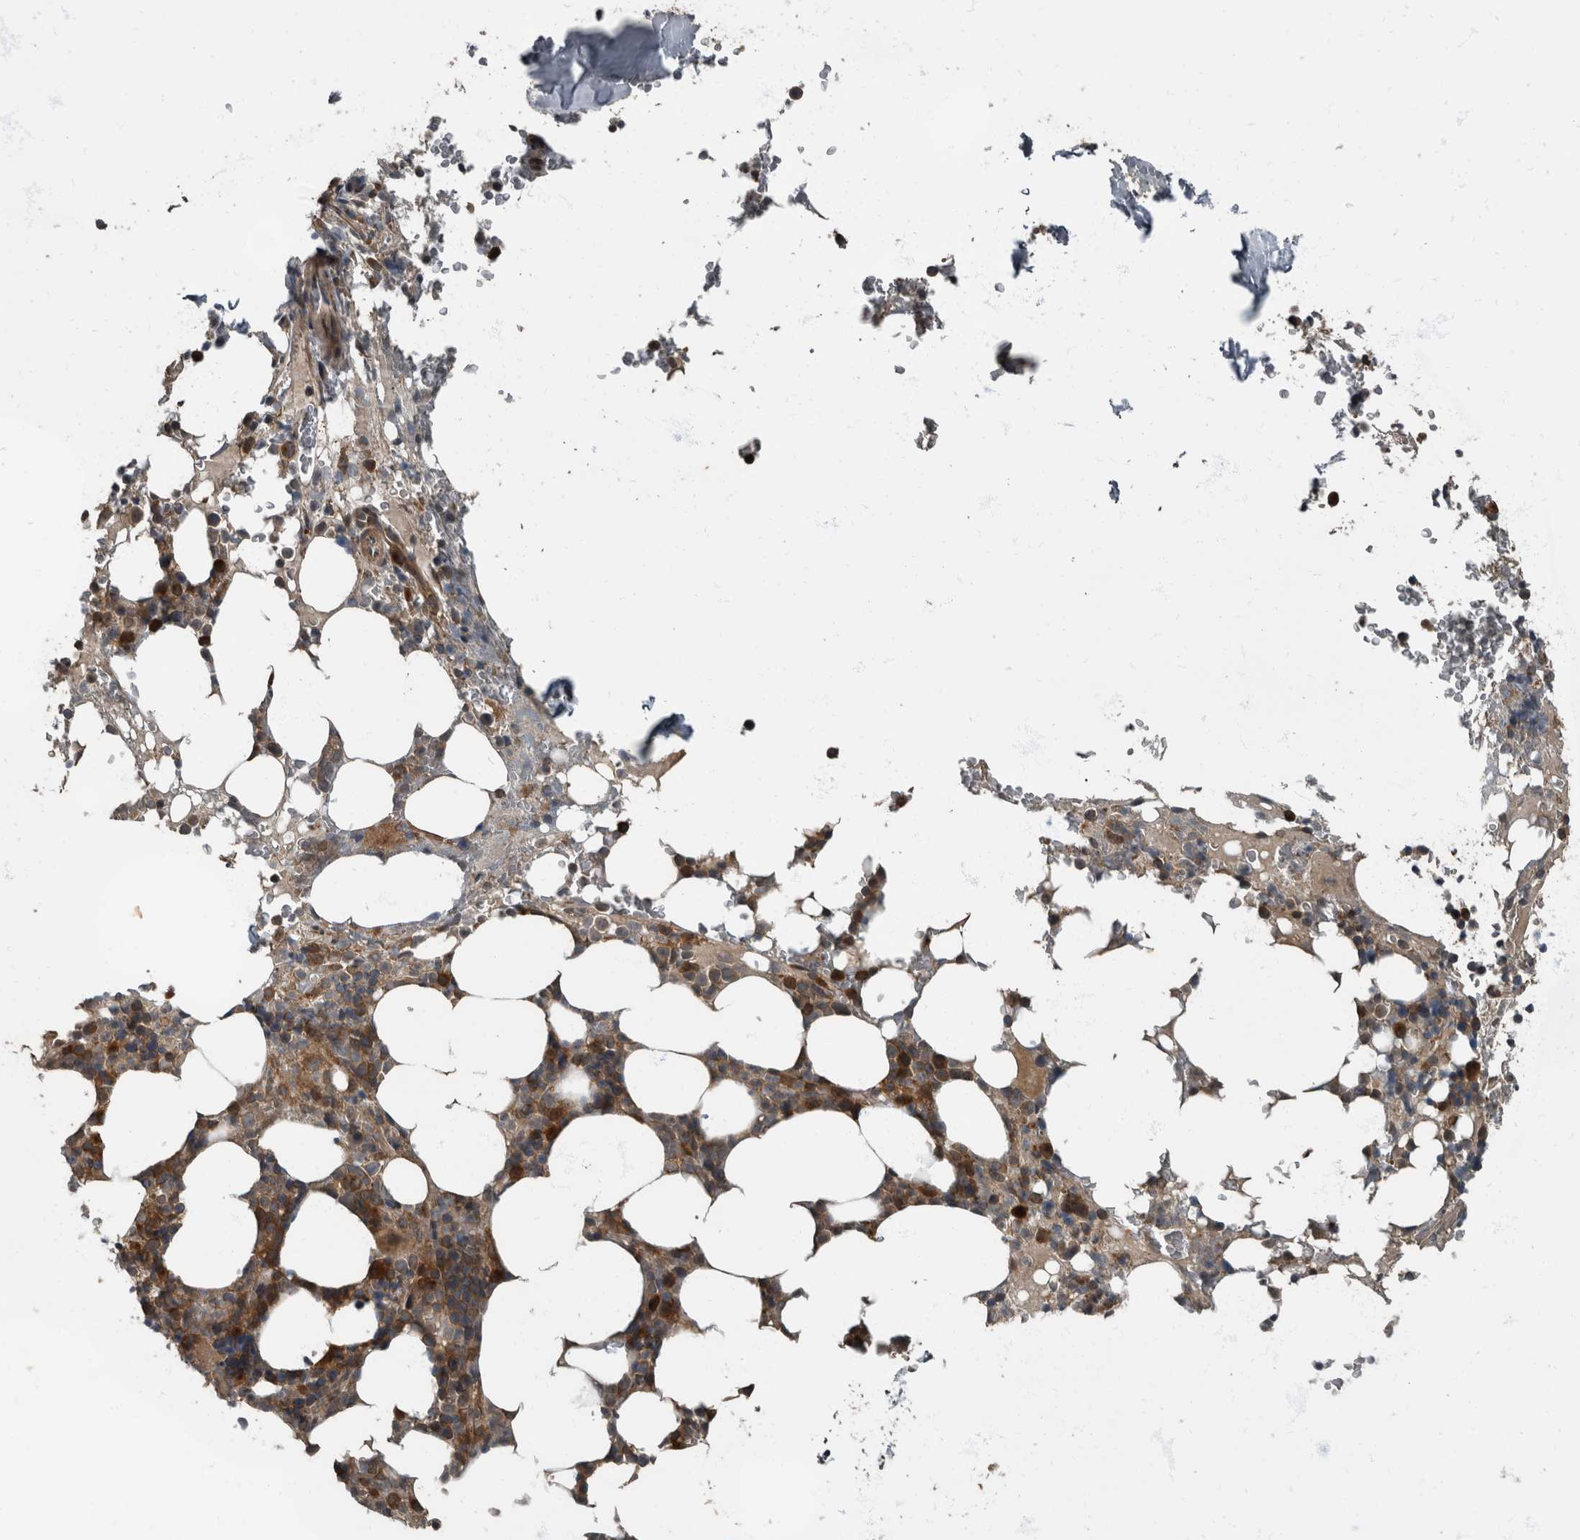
{"staining": {"intensity": "moderate", "quantity": "25%-75%", "location": "cytoplasmic/membranous"}, "tissue": "bone marrow", "cell_type": "Hematopoietic cells", "image_type": "normal", "snomed": [{"axis": "morphology", "description": "Normal tissue, NOS"}, {"axis": "topography", "description": "Bone marrow"}], "caption": "This photomicrograph exhibits normal bone marrow stained with immunohistochemistry to label a protein in brown. The cytoplasmic/membranous of hematopoietic cells show moderate positivity for the protein. Nuclei are counter-stained blue.", "gene": "RABGGTB", "patient": {"sex": "male", "age": 58}}